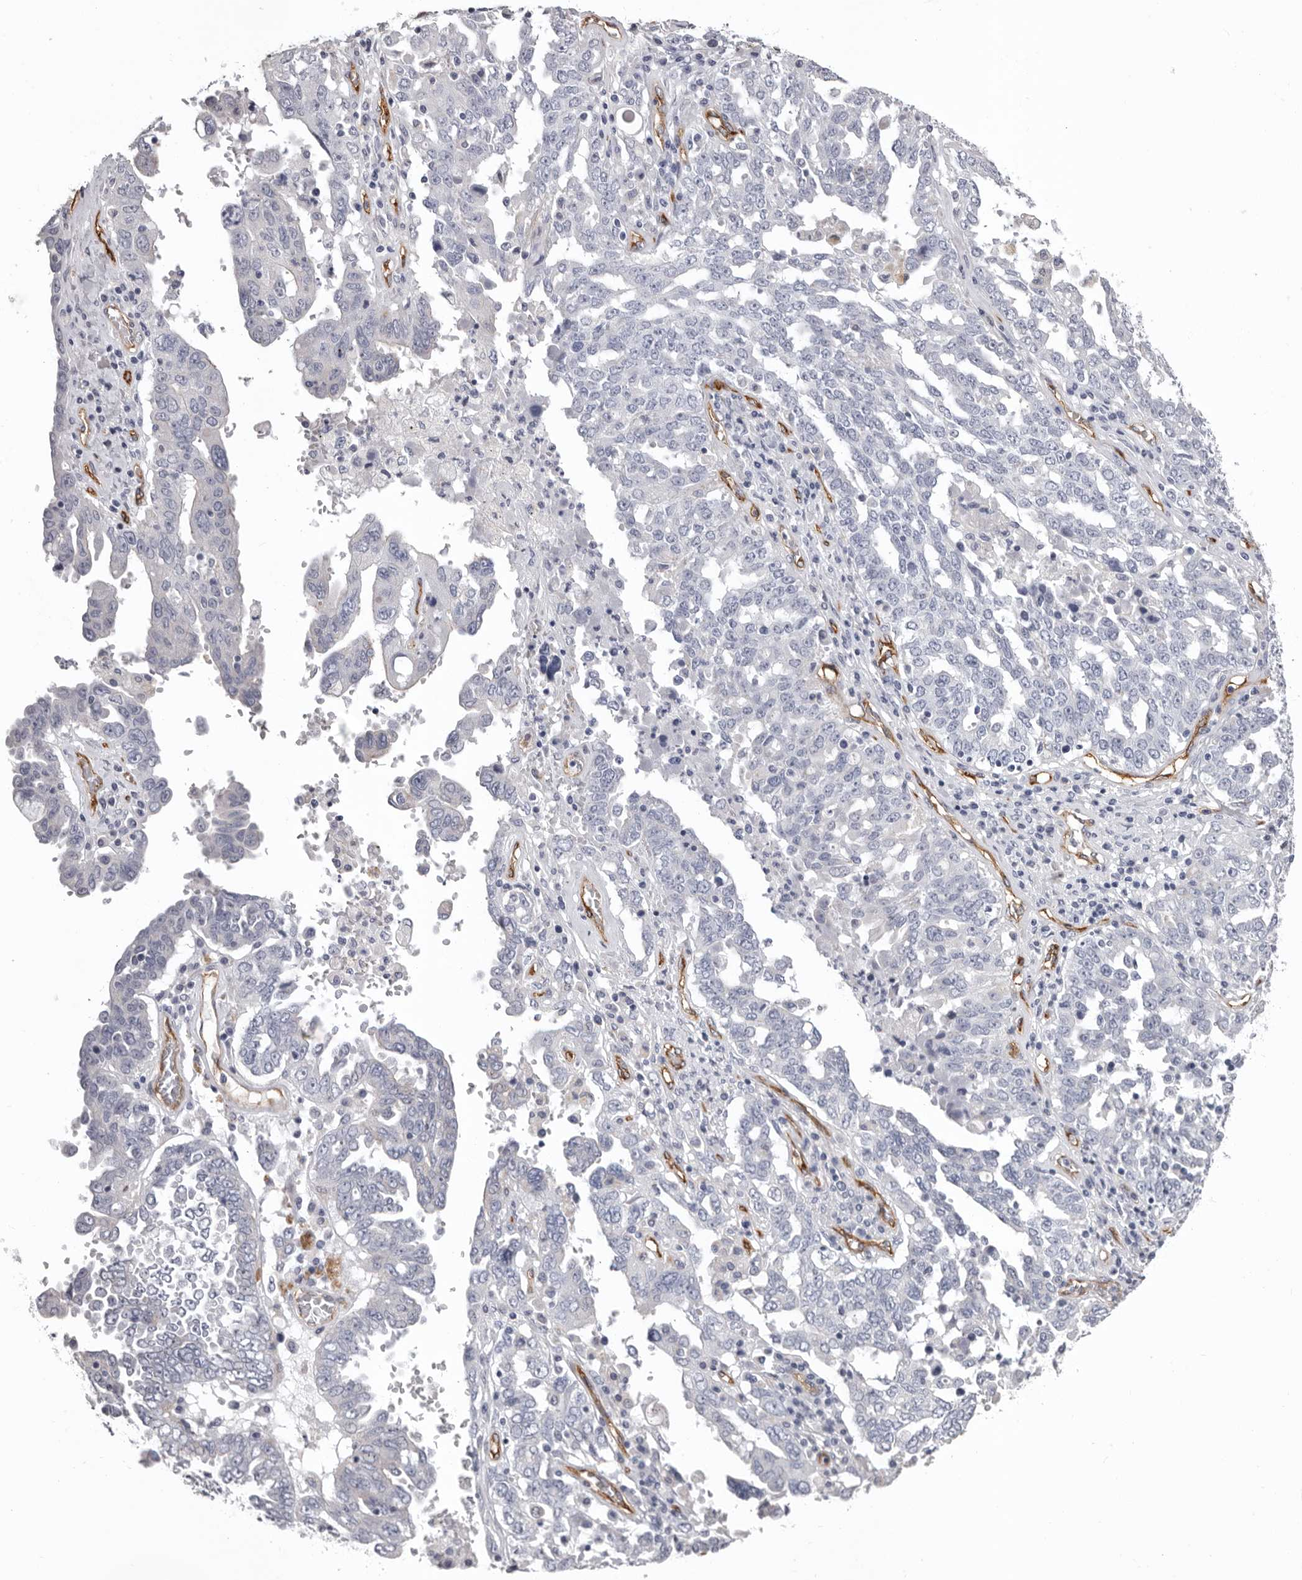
{"staining": {"intensity": "negative", "quantity": "none", "location": "none"}, "tissue": "ovarian cancer", "cell_type": "Tumor cells", "image_type": "cancer", "snomed": [{"axis": "morphology", "description": "Carcinoma, endometroid"}, {"axis": "topography", "description": "Ovary"}], "caption": "IHC of human ovarian cancer demonstrates no expression in tumor cells. (DAB immunohistochemistry with hematoxylin counter stain).", "gene": "ADGRL4", "patient": {"sex": "female", "age": 62}}